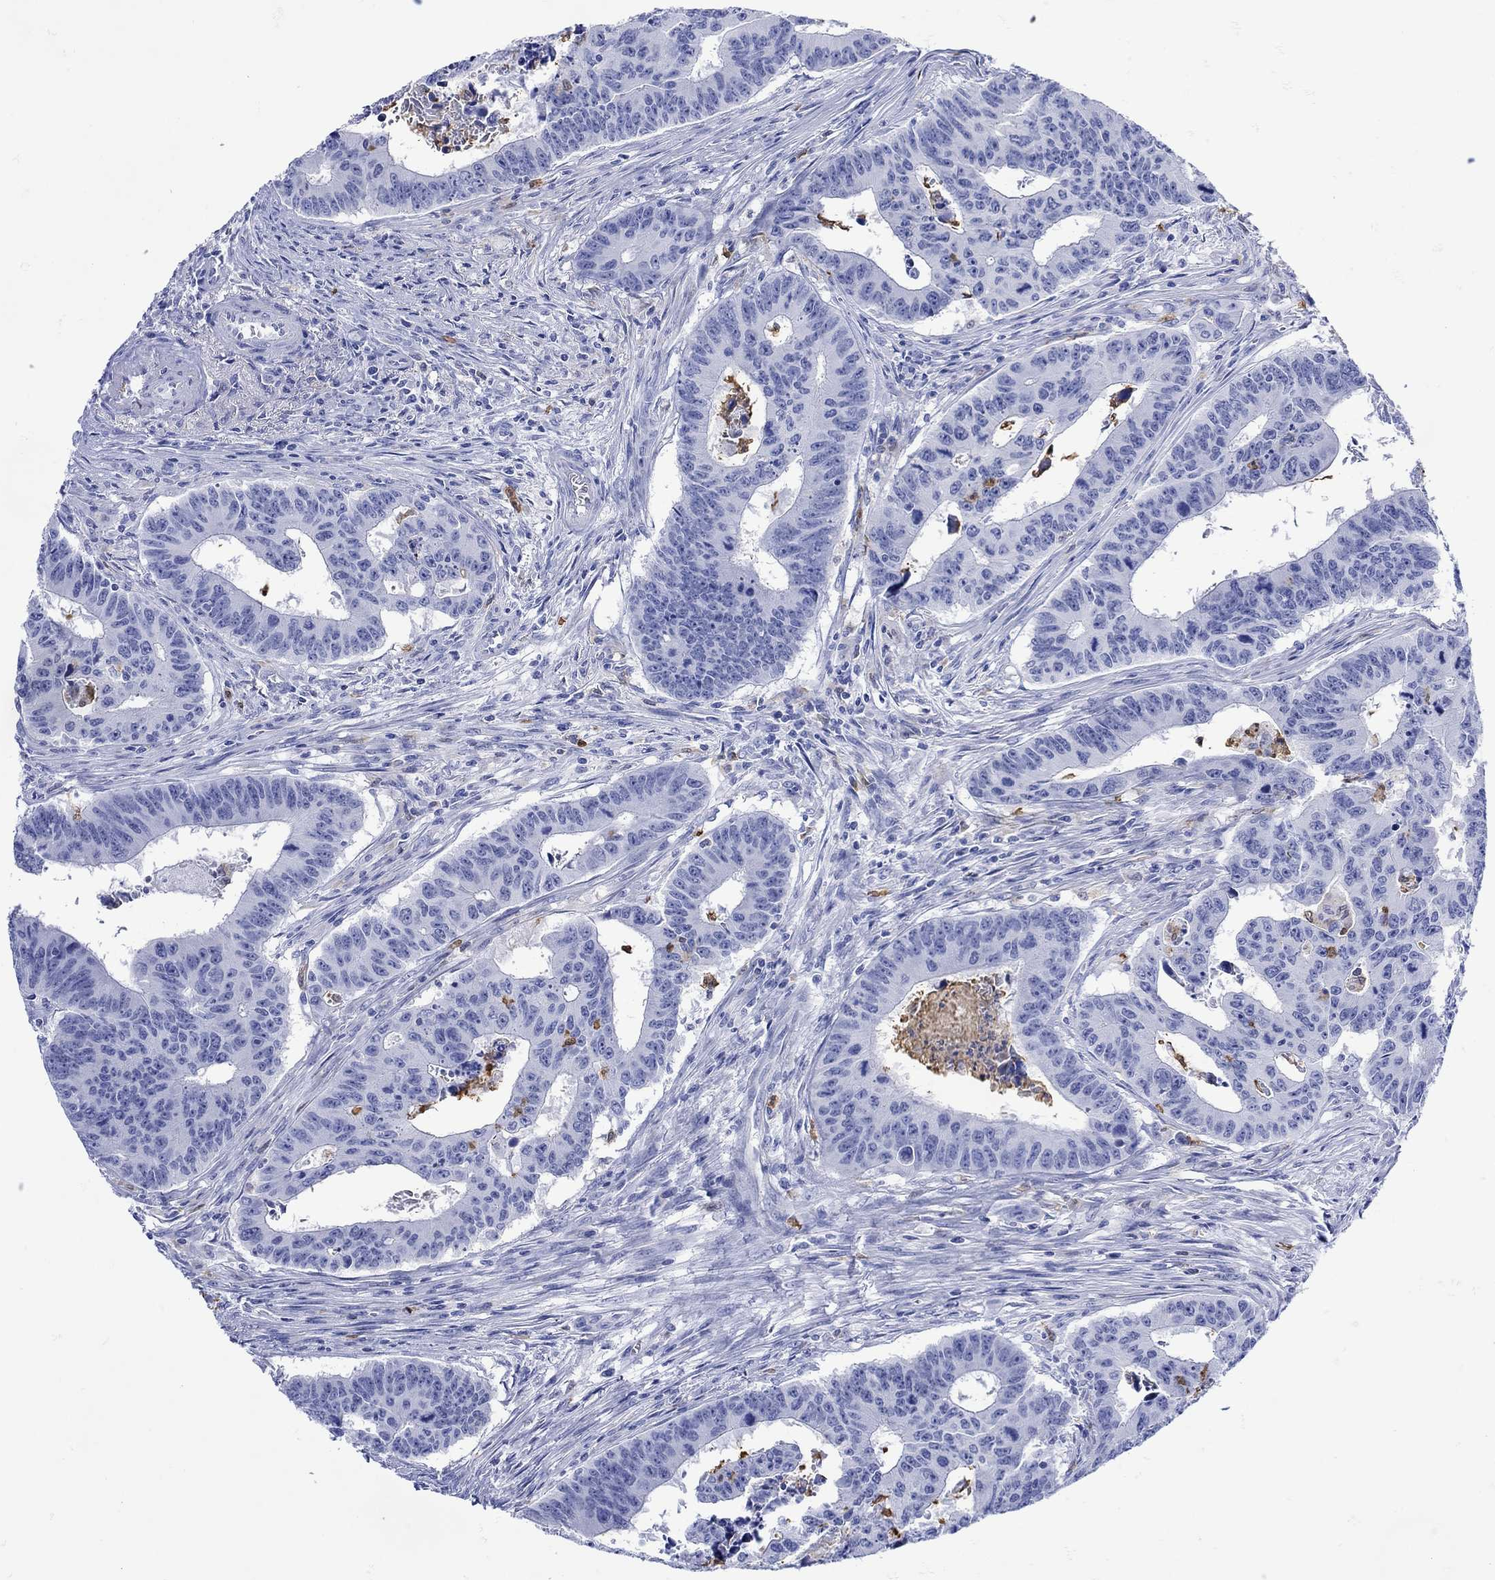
{"staining": {"intensity": "negative", "quantity": "none", "location": "none"}, "tissue": "colorectal cancer", "cell_type": "Tumor cells", "image_type": "cancer", "snomed": [{"axis": "morphology", "description": "Adenocarcinoma, NOS"}, {"axis": "topography", "description": "Appendix"}, {"axis": "topography", "description": "Colon"}, {"axis": "topography", "description": "Cecum"}, {"axis": "topography", "description": "Colon asc"}], "caption": "Micrograph shows no significant protein positivity in tumor cells of colorectal cancer.", "gene": "LINGO3", "patient": {"sex": "female", "age": 85}}